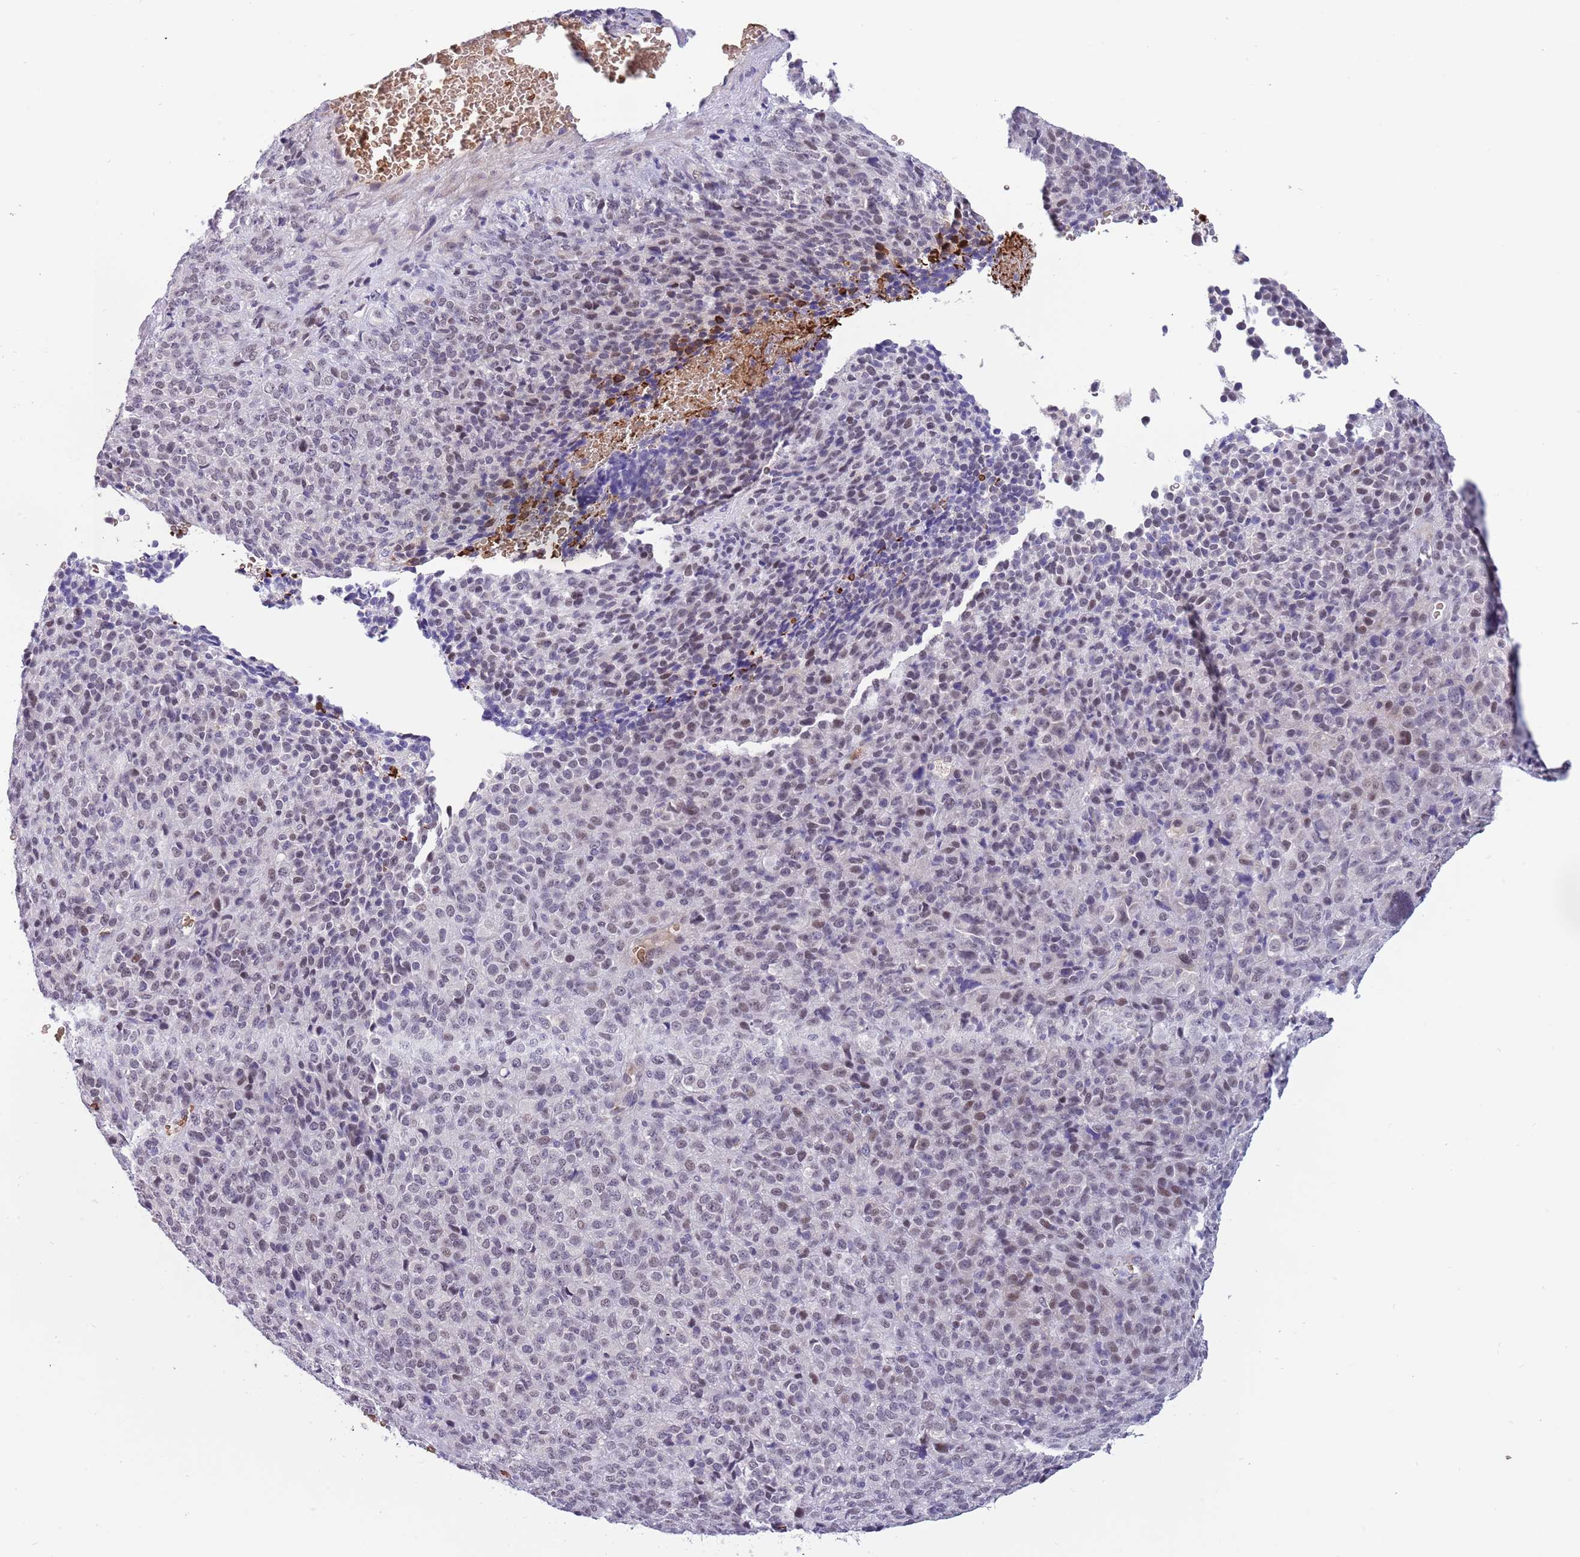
{"staining": {"intensity": "weak", "quantity": "25%-75%", "location": "nuclear"}, "tissue": "melanoma", "cell_type": "Tumor cells", "image_type": "cancer", "snomed": [{"axis": "morphology", "description": "Malignant melanoma, Metastatic site"}, {"axis": "topography", "description": "Brain"}], "caption": "Immunohistochemistry (IHC) image of neoplastic tissue: malignant melanoma (metastatic site) stained using immunohistochemistry (IHC) shows low levels of weak protein expression localized specifically in the nuclear of tumor cells, appearing as a nuclear brown color.", "gene": "LYPD6B", "patient": {"sex": "female", "age": 56}}